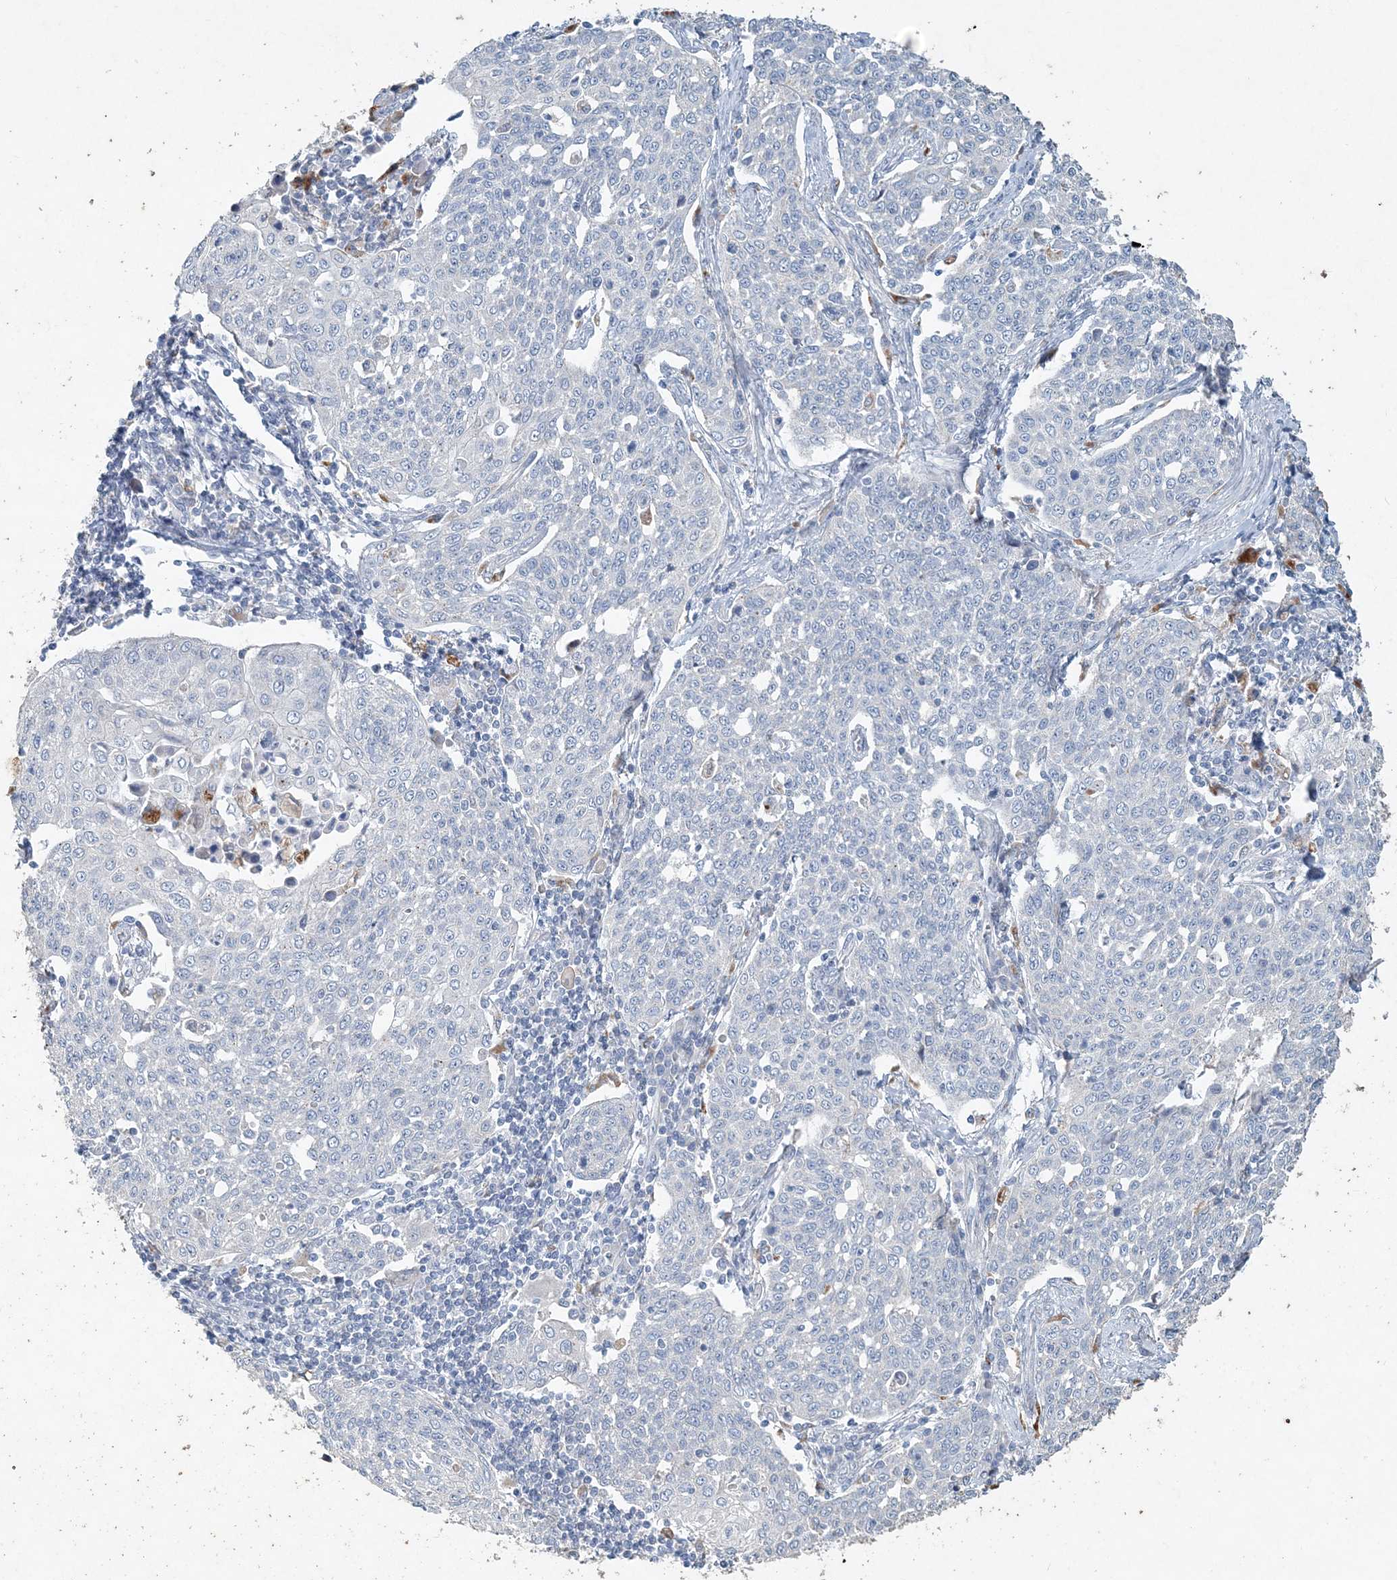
{"staining": {"intensity": "negative", "quantity": "none", "location": "none"}, "tissue": "cervical cancer", "cell_type": "Tumor cells", "image_type": "cancer", "snomed": [{"axis": "morphology", "description": "Squamous cell carcinoma, NOS"}, {"axis": "topography", "description": "Cervix"}], "caption": "Tumor cells are negative for brown protein staining in cervical cancer. (Brightfield microscopy of DAB (3,3'-diaminobenzidine) immunohistochemistry at high magnification).", "gene": "DNAH5", "patient": {"sex": "female", "age": 34}}